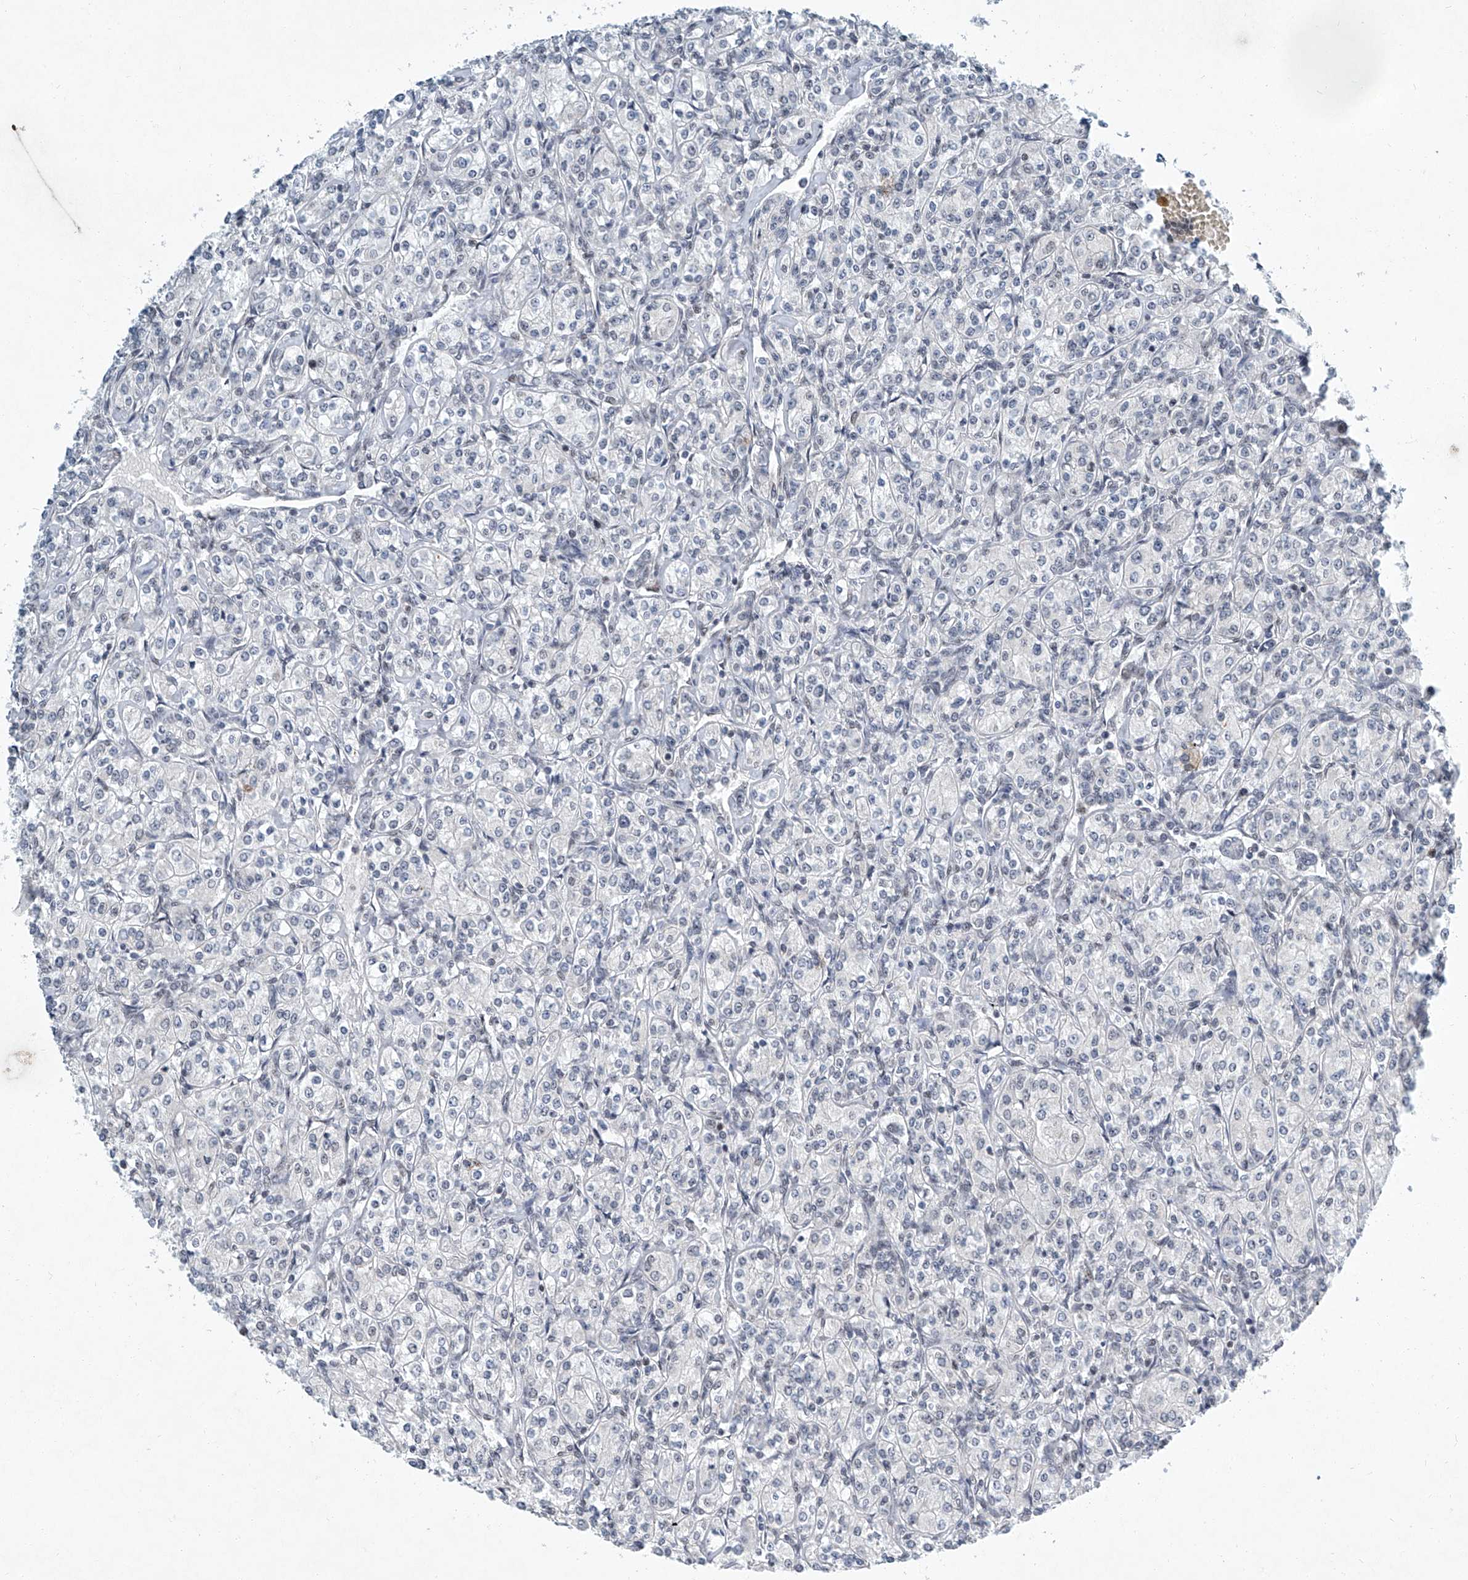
{"staining": {"intensity": "negative", "quantity": "none", "location": "none"}, "tissue": "renal cancer", "cell_type": "Tumor cells", "image_type": "cancer", "snomed": [{"axis": "morphology", "description": "Adenocarcinoma, NOS"}, {"axis": "topography", "description": "Kidney"}], "caption": "Human renal adenocarcinoma stained for a protein using immunohistochemistry (IHC) exhibits no positivity in tumor cells.", "gene": "TFDP1", "patient": {"sex": "male", "age": 77}}